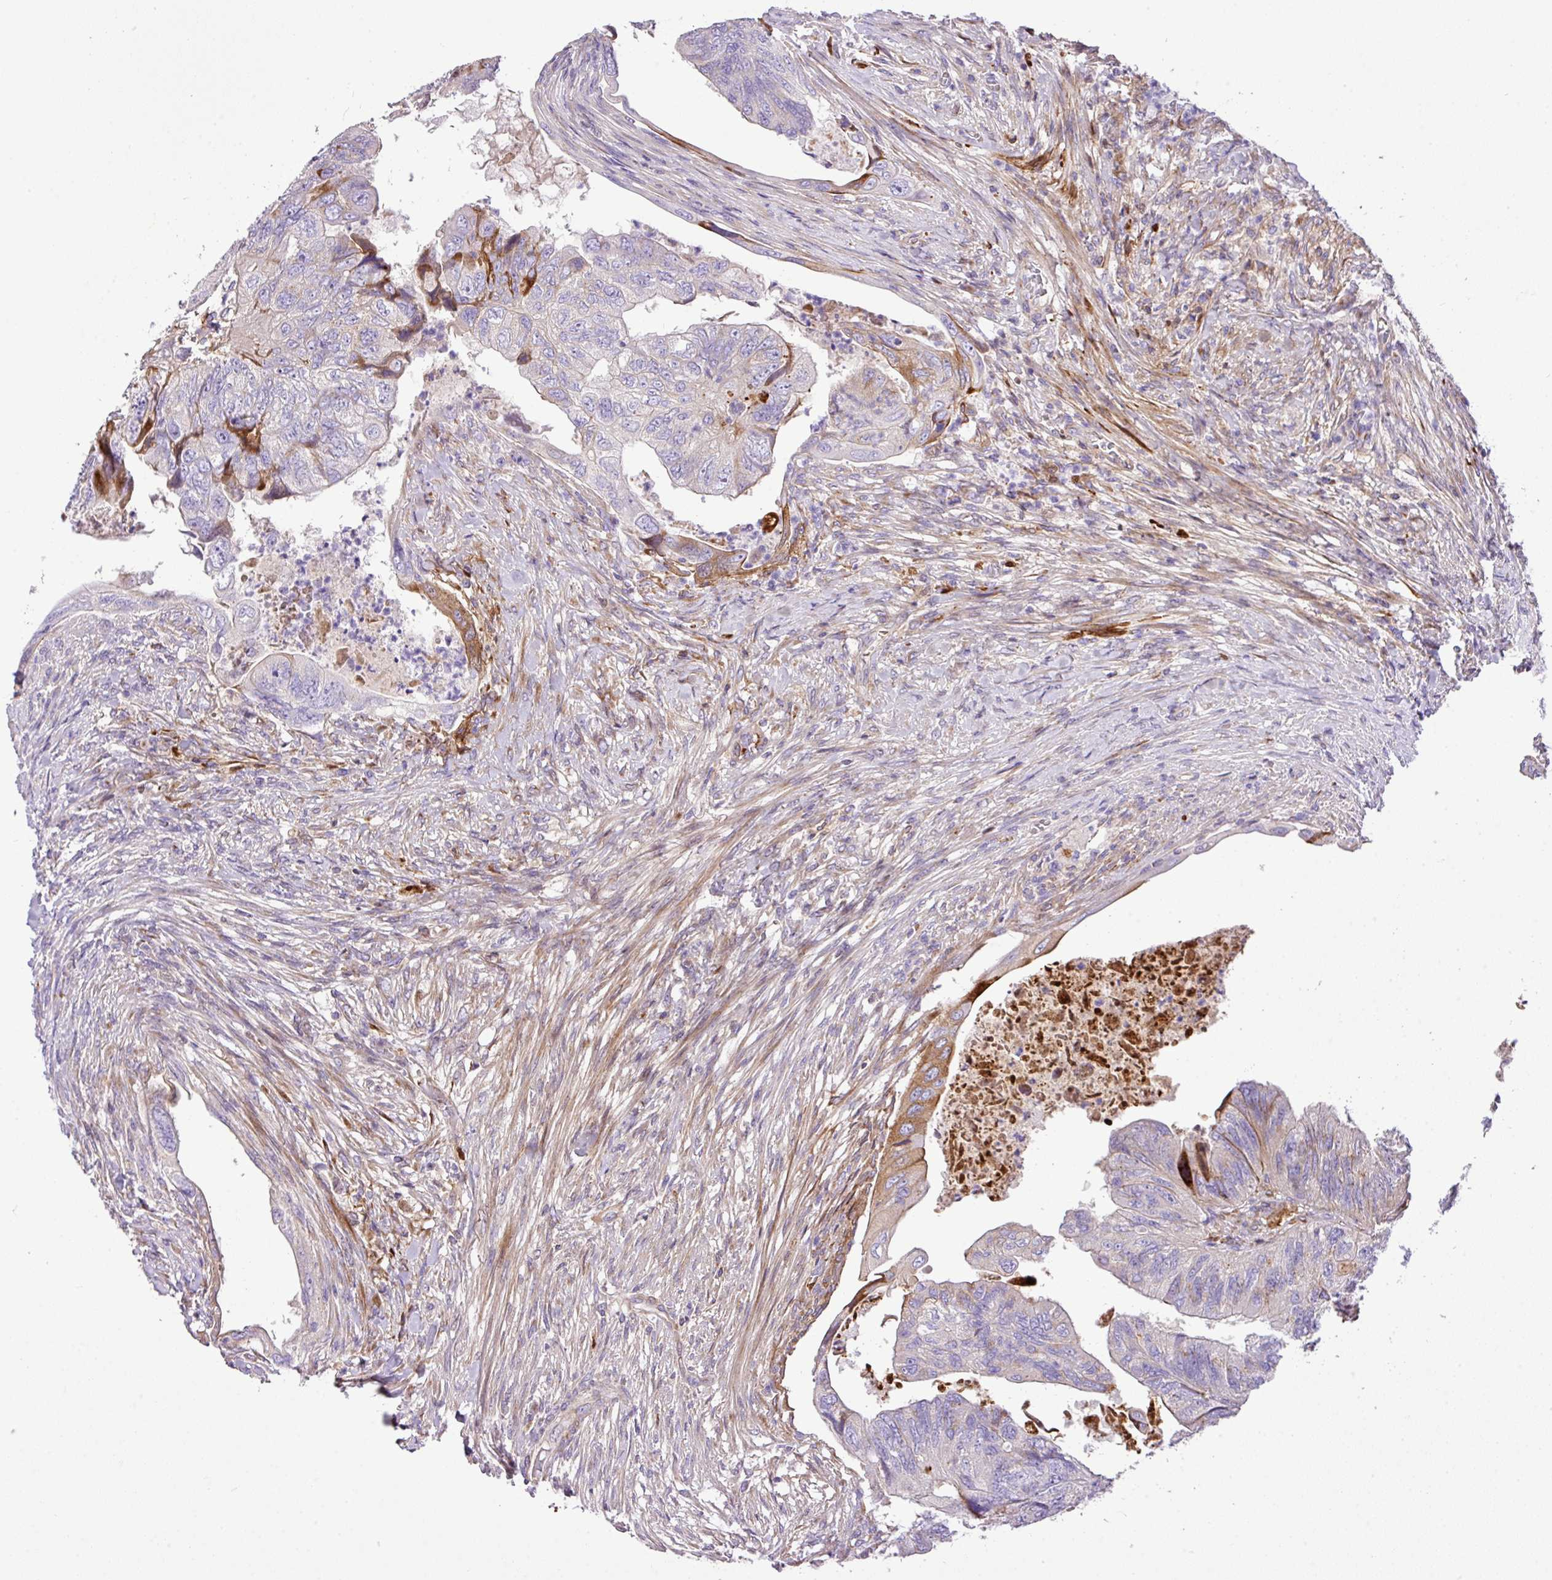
{"staining": {"intensity": "moderate", "quantity": "<25%", "location": "cytoplasmic/membranous"}, "tissue": "colorectal cancer", "cell_type": "Tumor cells", "image_type": "cancer", "snomed": [{"axis": "morphology", "description": "Adenocarcinoma, NOS"}, {"axis": "topography", "description": "Rectum"}], "caption": "Protein staining of adenocarcinoma (colorectal) tissue demonstrates moderate cytoplasmic/membranous staining in approximately <25% of tumor cells. Immunohistochemistry (ihc) stains the protein in brown and the nuclei are stained blue.", "gene": "CTXN2", "patient": {"sex": "male", "age": 63}}